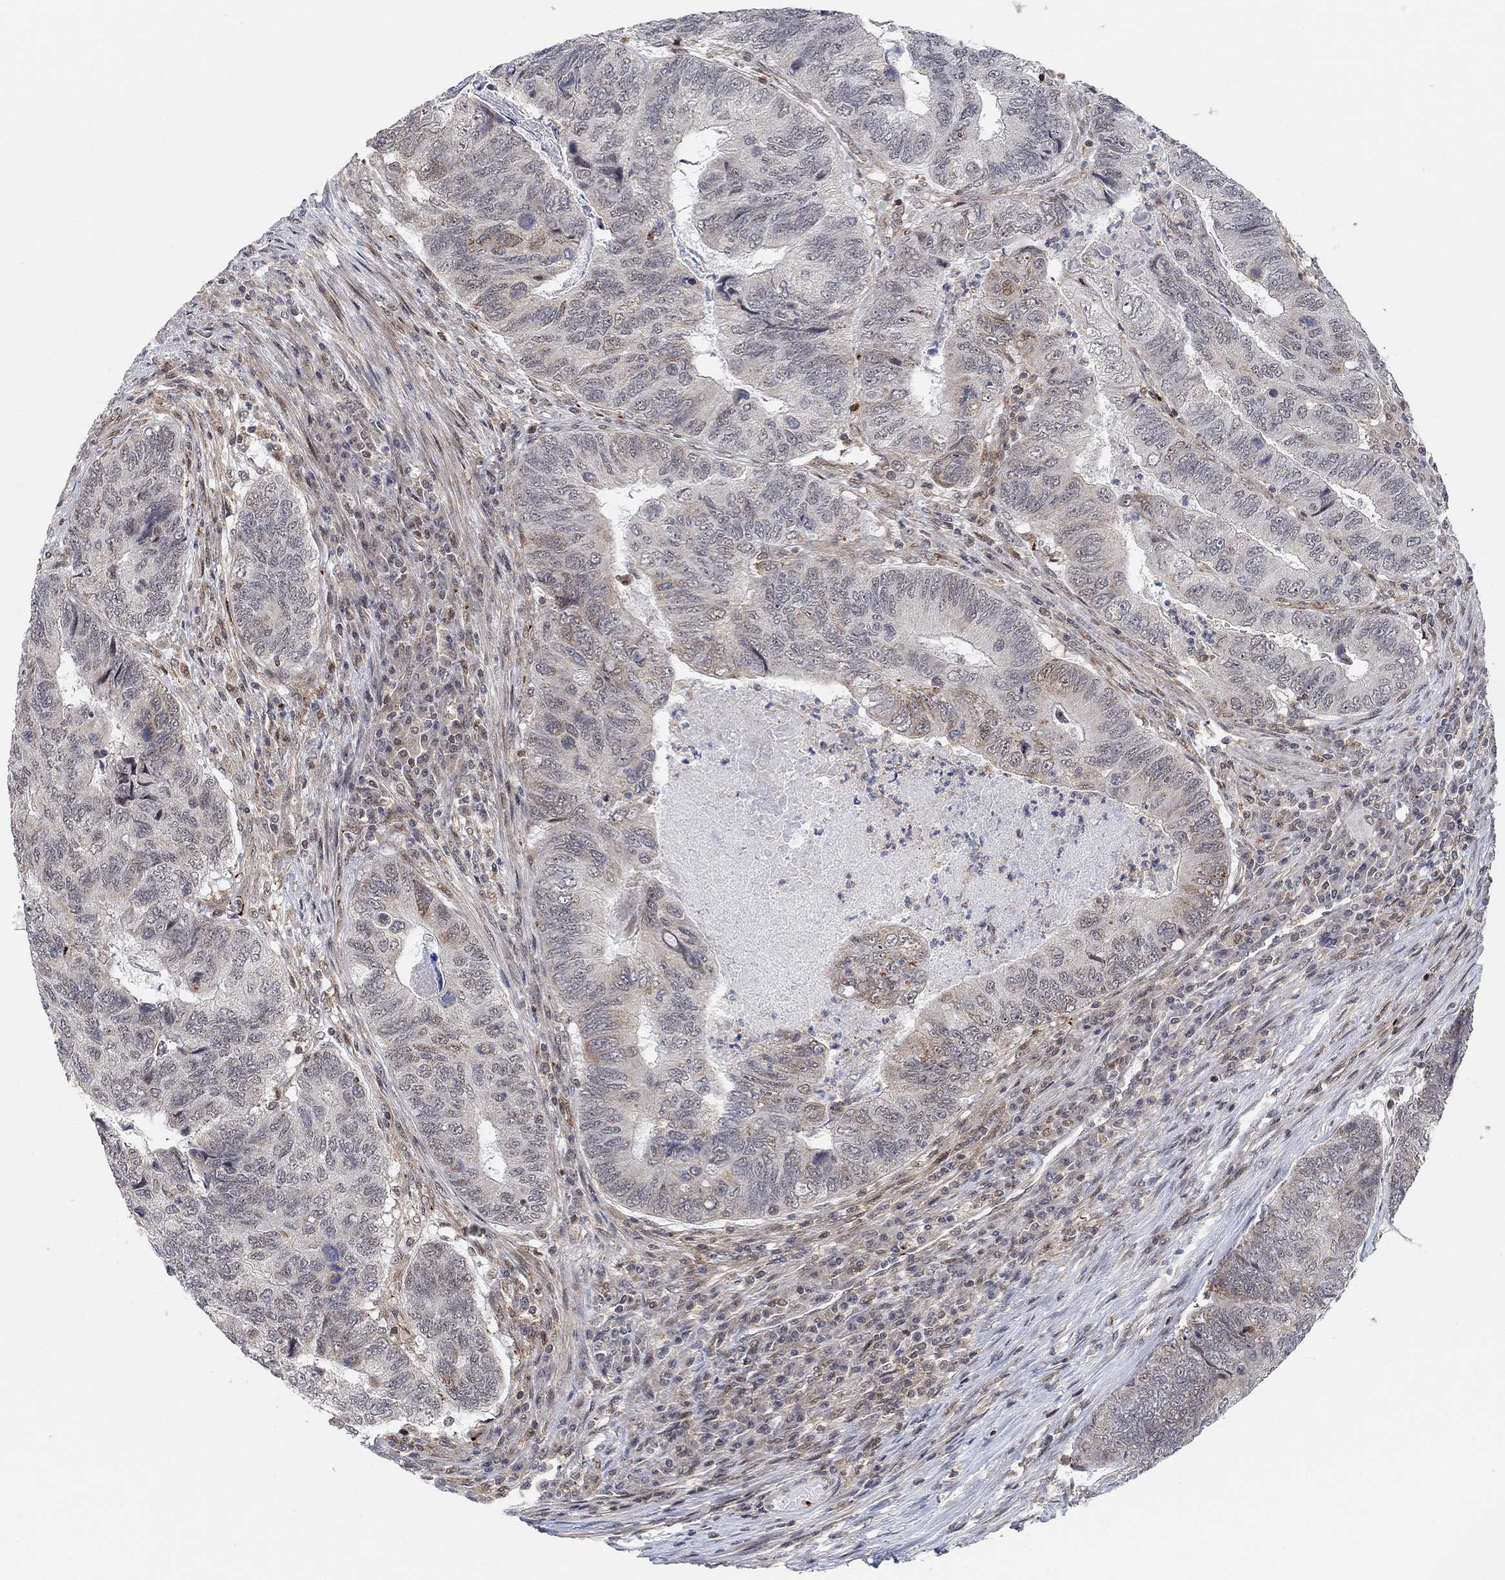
{"staining": {"intensity": "negative", "quantity": "none", "location": "none"}, "tissue": "colorectal cancer", "cell_type": "Tumor cells", "image_type": "cancer", "snomed": [{"axis": "morphology", "description": "Adenocarcinoma, NOS"}, {"axis": "topography", "description": "Colon"}], "caption": "Immunohistochemistry image of neoplastic tissue: human colorectal cancer (adenocarcinoma) stained with DAB (3,3'-diaminobenzidine) exhibits no significant protein positivity in tumor cells.", "gene": "PWWP2B", "patient": {"sex": "female", "age": 67}}